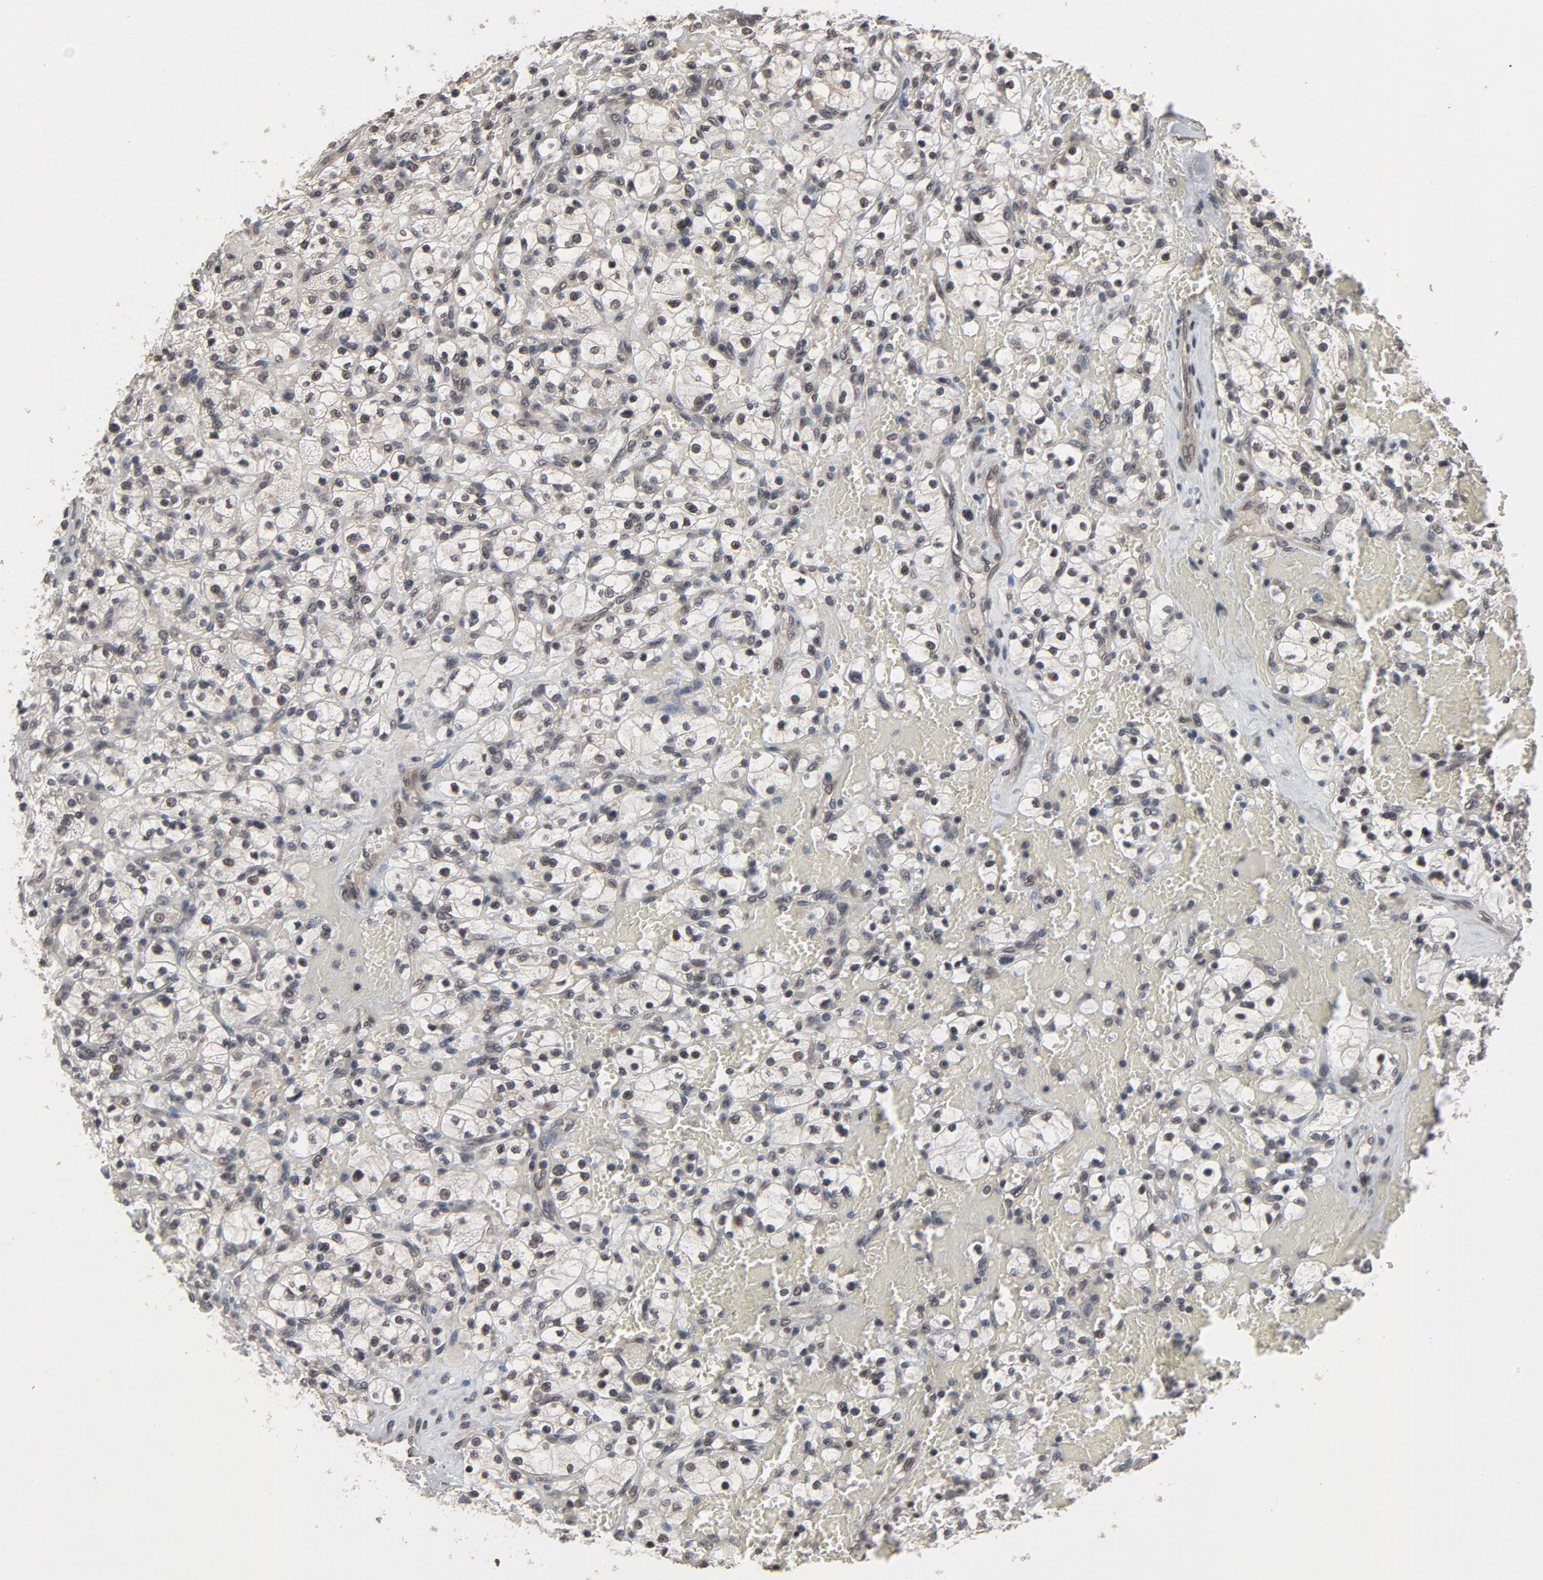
{"staining": {"intensity": "weak", "quantity": "<25%", "location": "nuclear"}, "tissue": "renal cancer", "cell_type": "Tumor cells", "image_type": "cancer", "snomed": [{"axis": "morphology", "description": "Adenocarcinoma, NOS"}, {"axis": "topography", "description": "Kidney"}], "caption": "Tumor cells show no significant protein expression in renal adenocarcinoma.", "gene": "POM121", "patient": {"sex": "female", "age": 83}}